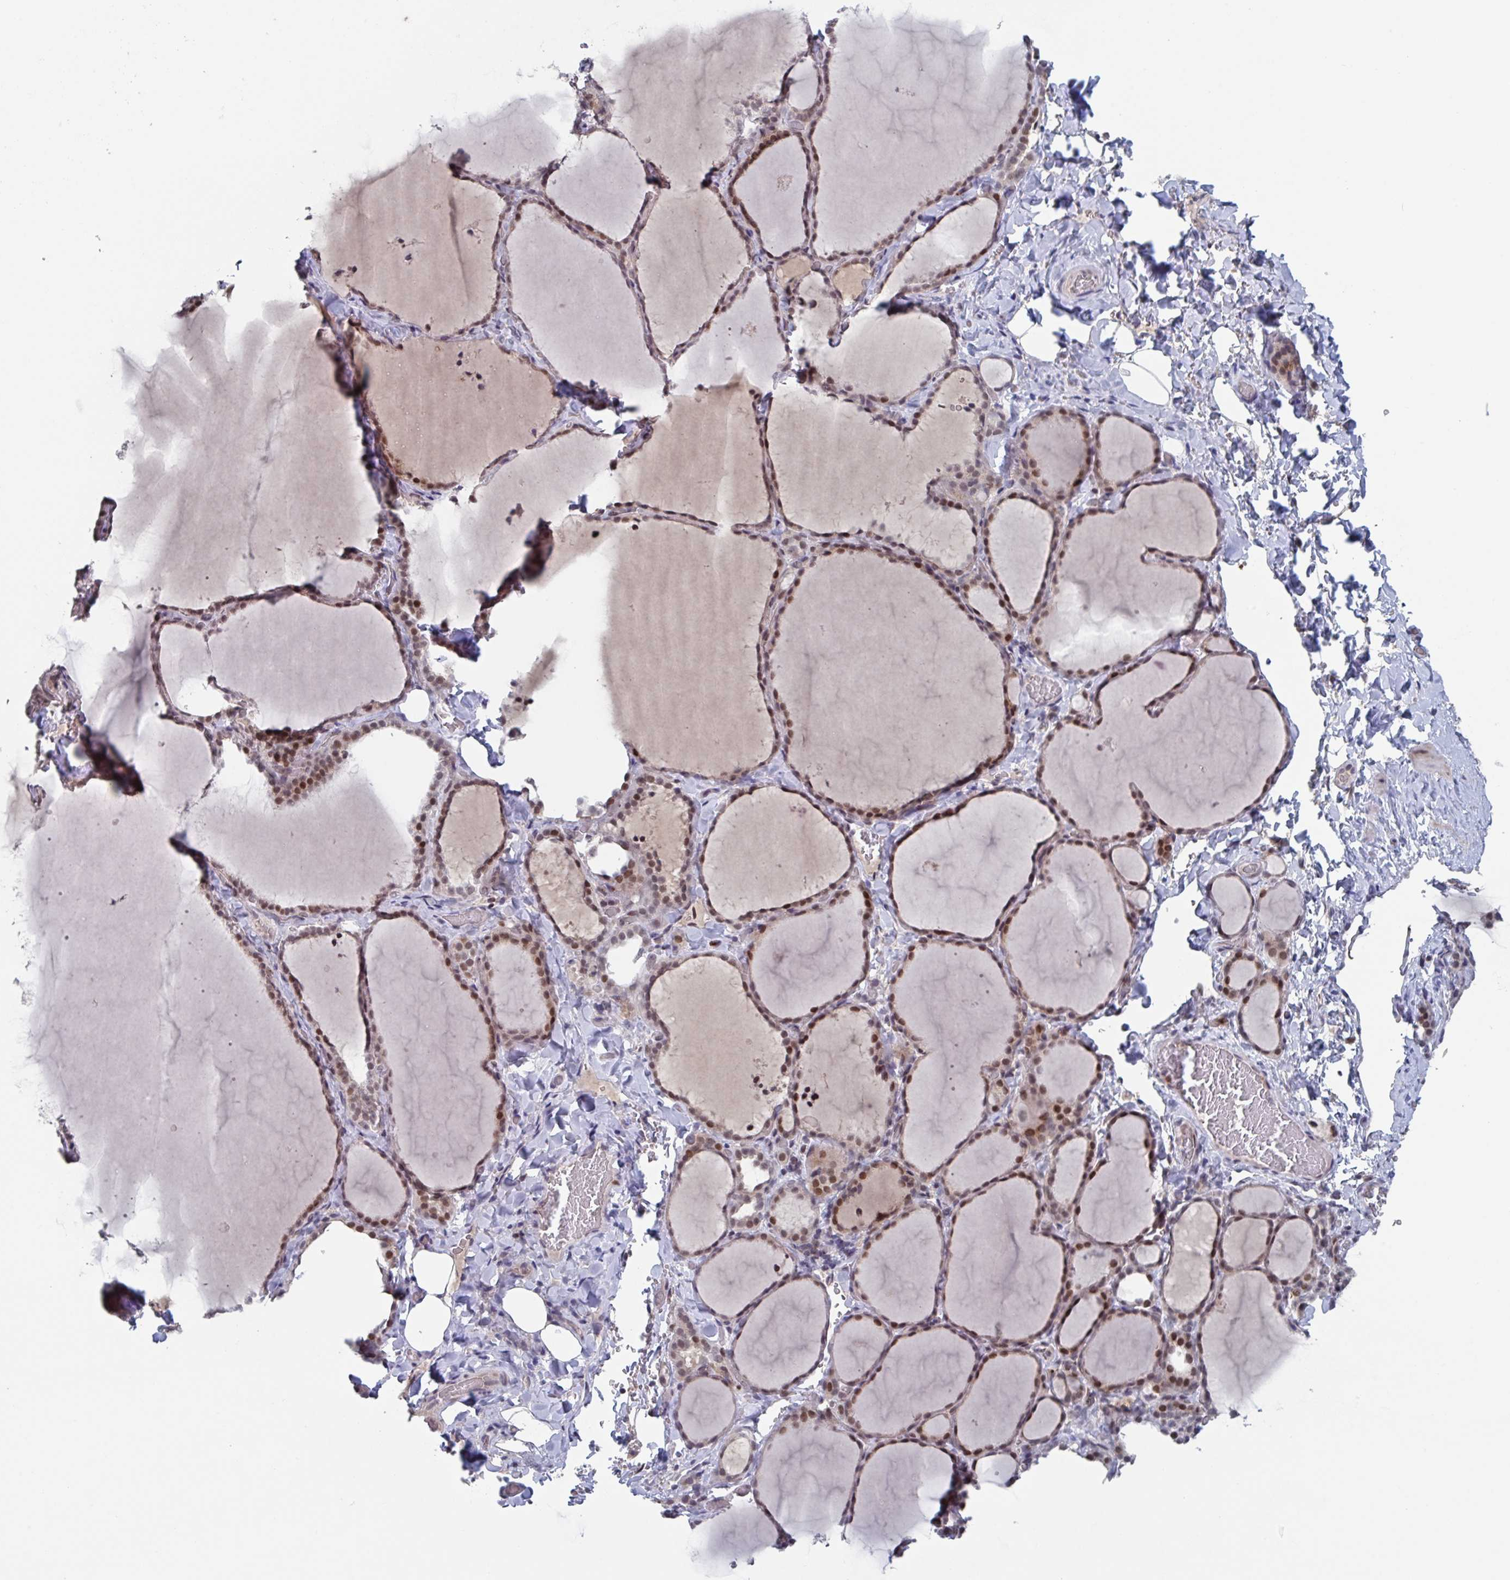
{"staining": {"intensity": "moderate", "quantity": ">75%", "location": "nuclear"}, "tissue": "thyroid gland", "cell_type": "Glandular cells", "image_type": "normal", "snomed": [{"axis": "morphology", "description": "Normal tissue, NOS"}, {"axis": "topography", "description": "Thyroid gland"}], "caption": "Glandular cells display medium levels of moderate nuclear expression in about >75% of cells in unremarkable thyroid gland.", "gene": "RNF212", "patient": {"sex": "female", "age": 22}}